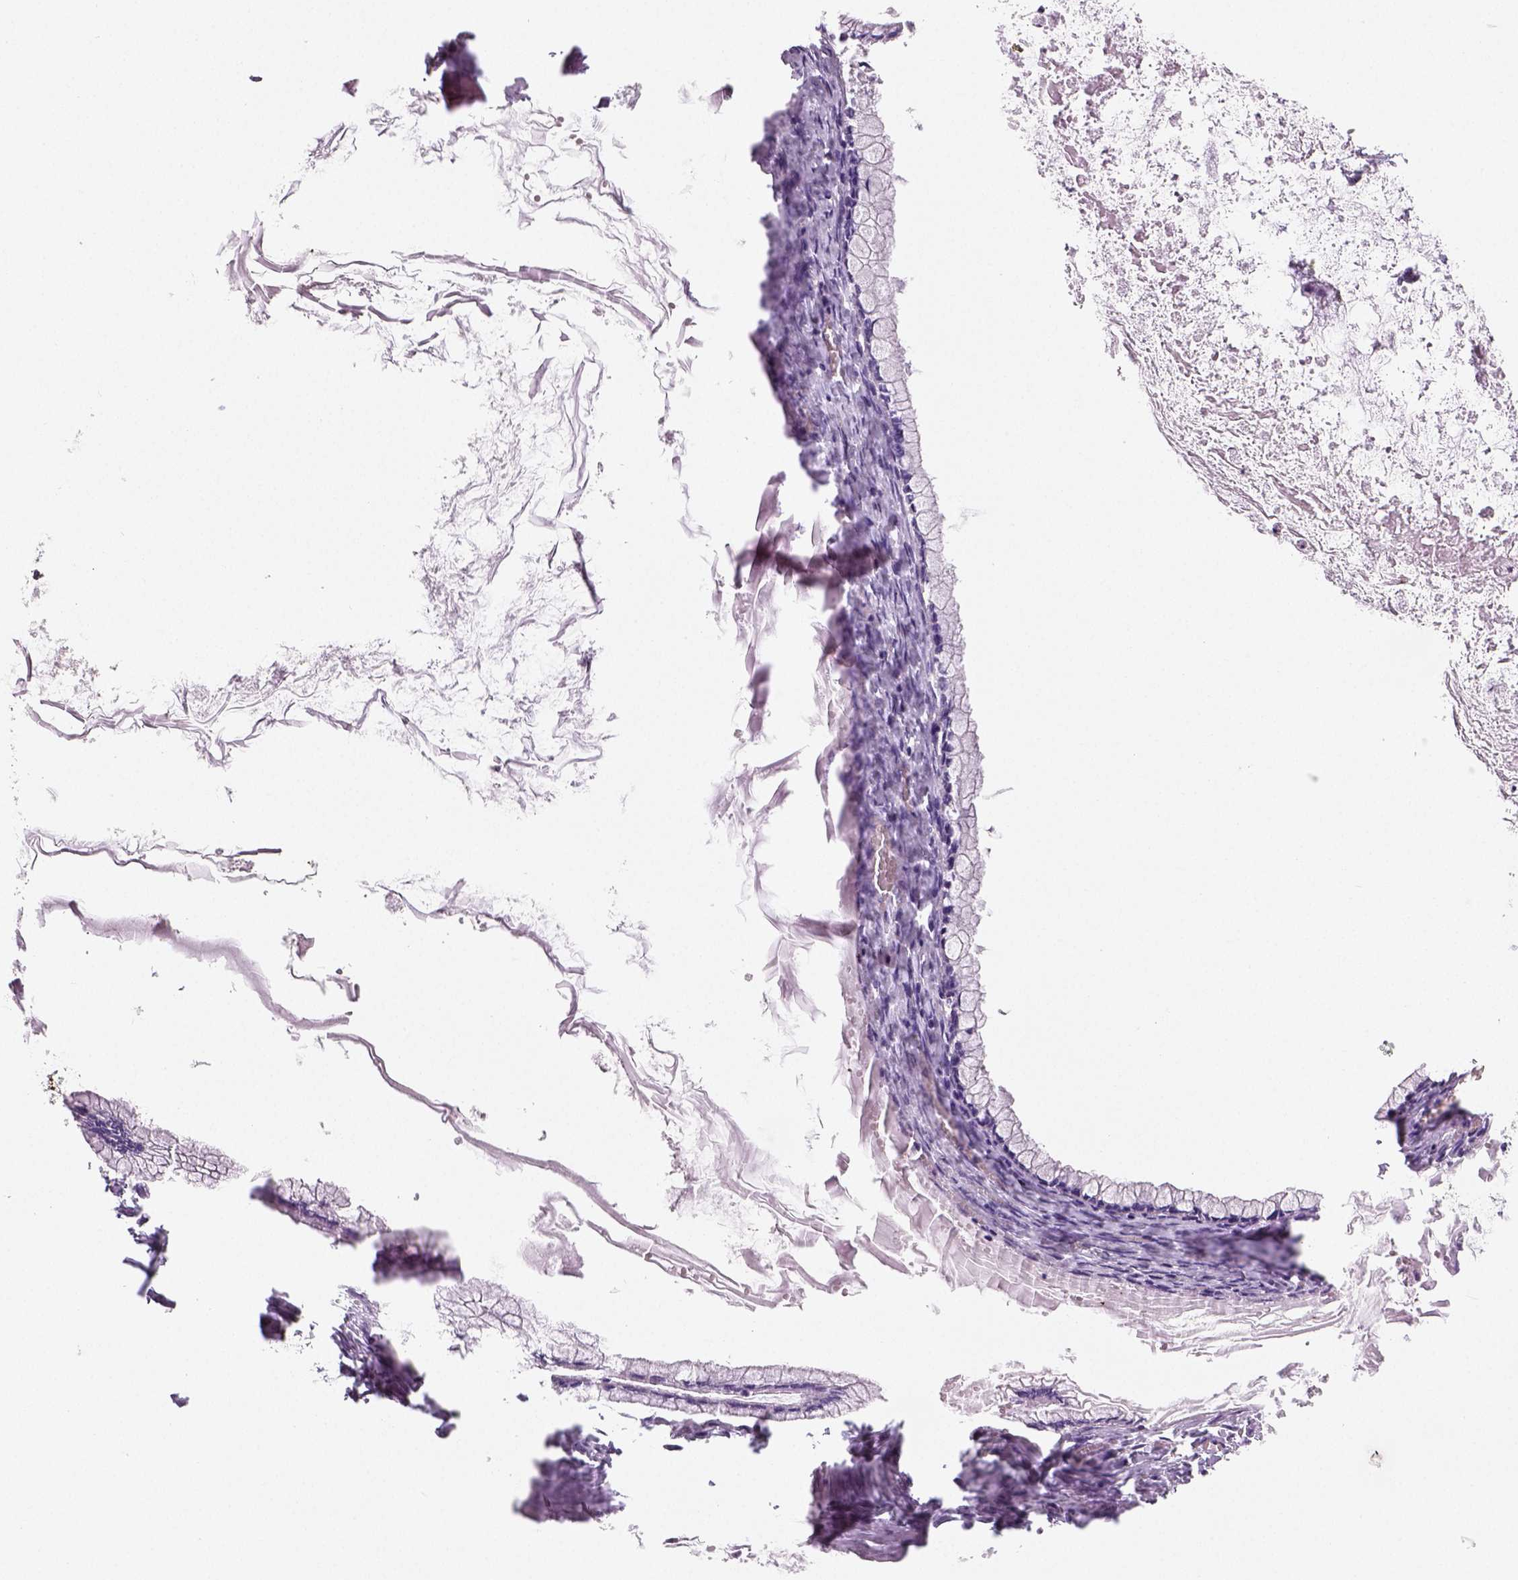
{"staining": {"intensity": "negative", "quantity": "none", "location": "none"}, "tissue": "ovarian cancer", "cell_type": "Tumor cells", "image_type": "cancer", "snomed": [{"axis": "morphology", "description": "Cystadenocarcinoma, mucinous, NOS"}, {"axis": "topography", "description": "Ovary"}], "caption": "IHC photomicrograph of mucinous cystadenocarcinoma (ovarian) stained for a protein (brown), which shows no positivity in tumor cells. (Immunohistochemistry (ihc), brightfield microscopy, high magnification).", "gene": "TSPAN7", "patient": {"sex": "female", "age": 67}}